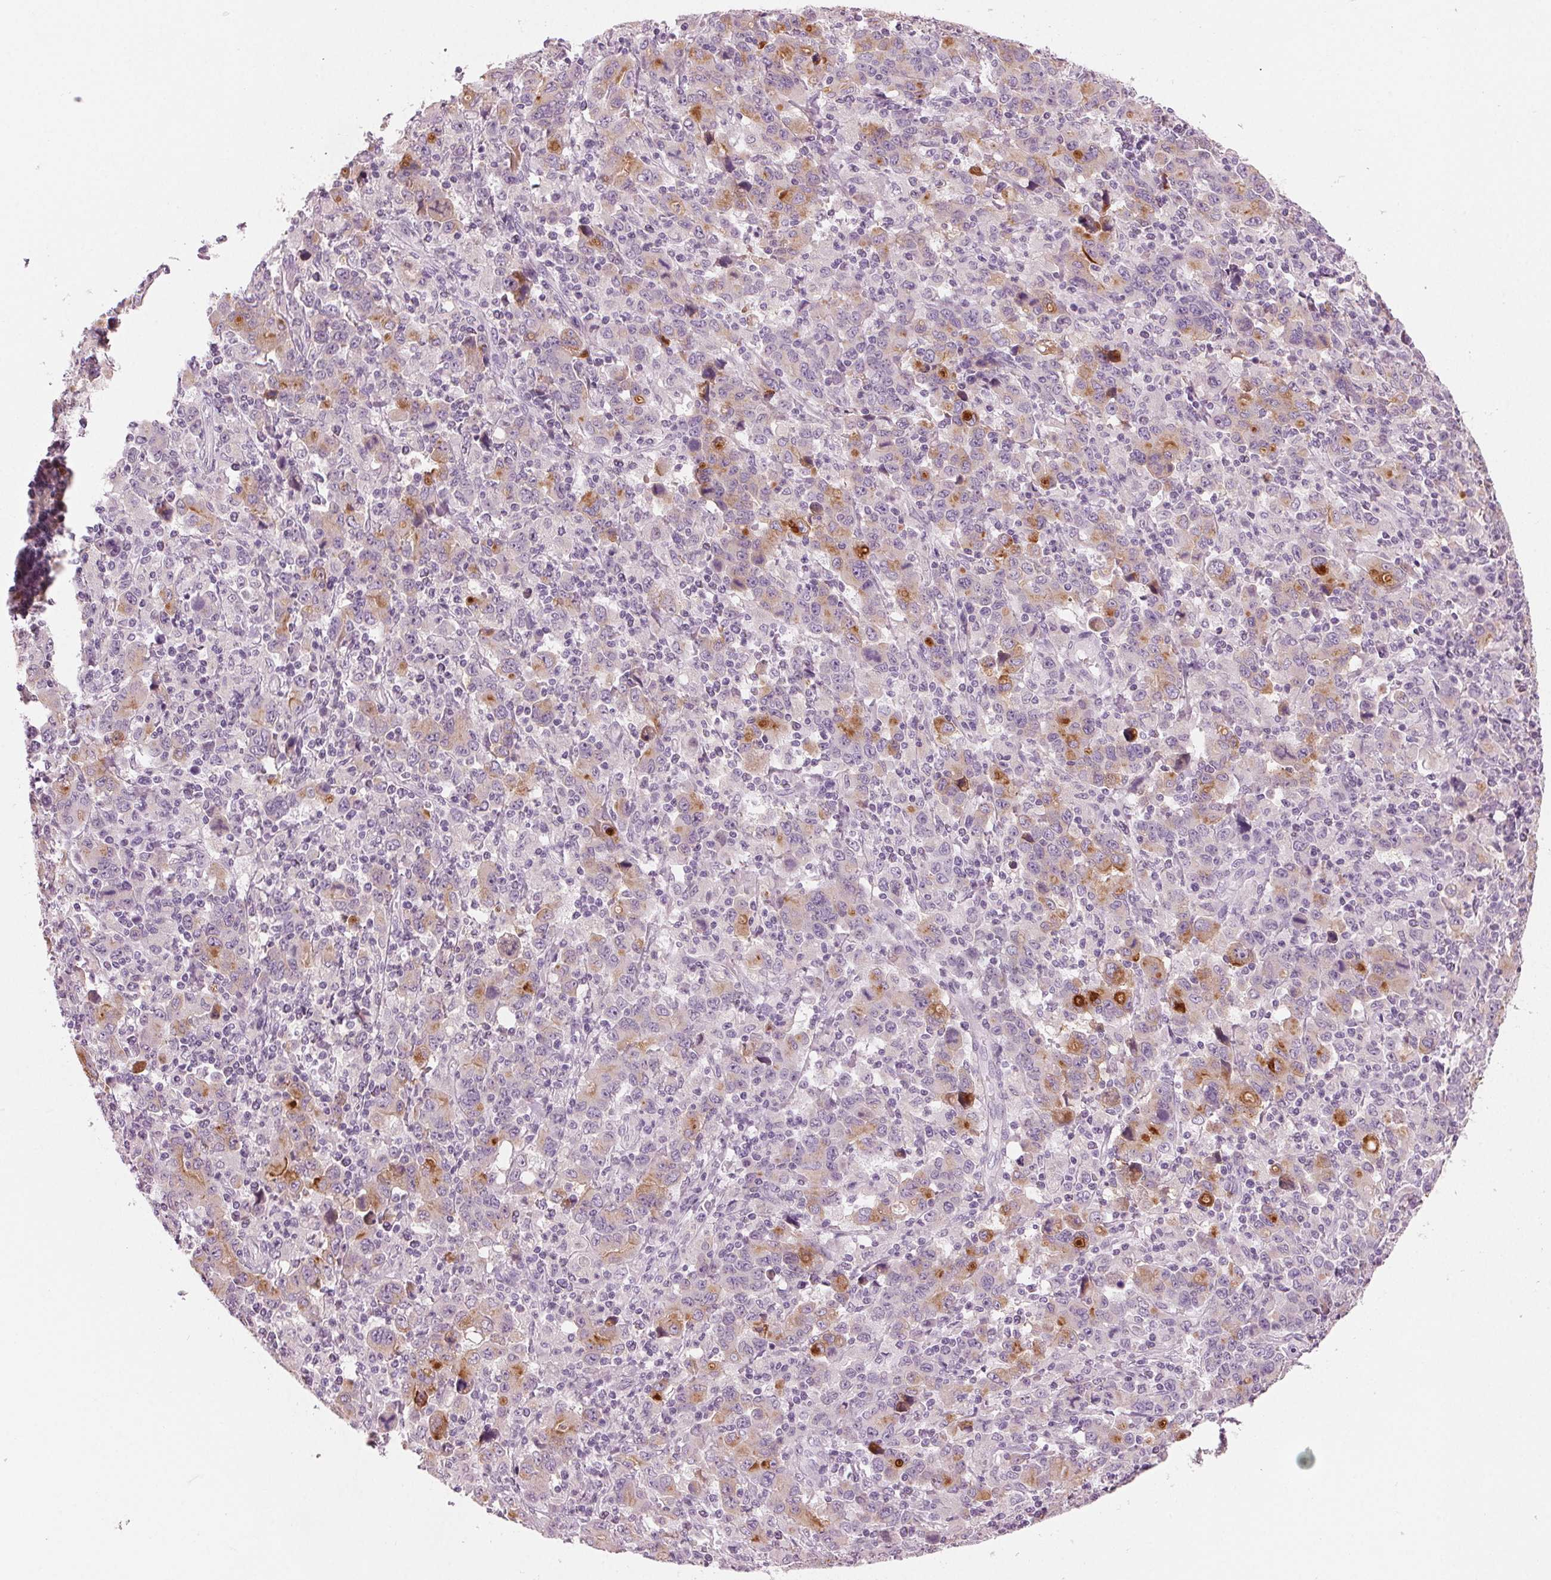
{"staining": {"intensity": "moderate", "quantity": "<25%", "location": "cytoplasmic/membranous"}, "tissue": "stomach cancer", "cell_type": "Tumor cells", "image_type": "cancer", "snomed": [{"axis": "morphology", "description": "Adenocarcinoma, NOS"}, {"axis": "topography", "description": "Stomach, upper"}], "caption": "Protein staining displays moderate cytoplasmic/membranous positivity in approximately <25% of tumor cells in stomach adenocarcinoma.", "gene": "PRAP1", "patient": {"sex": "male", "age": 69}}